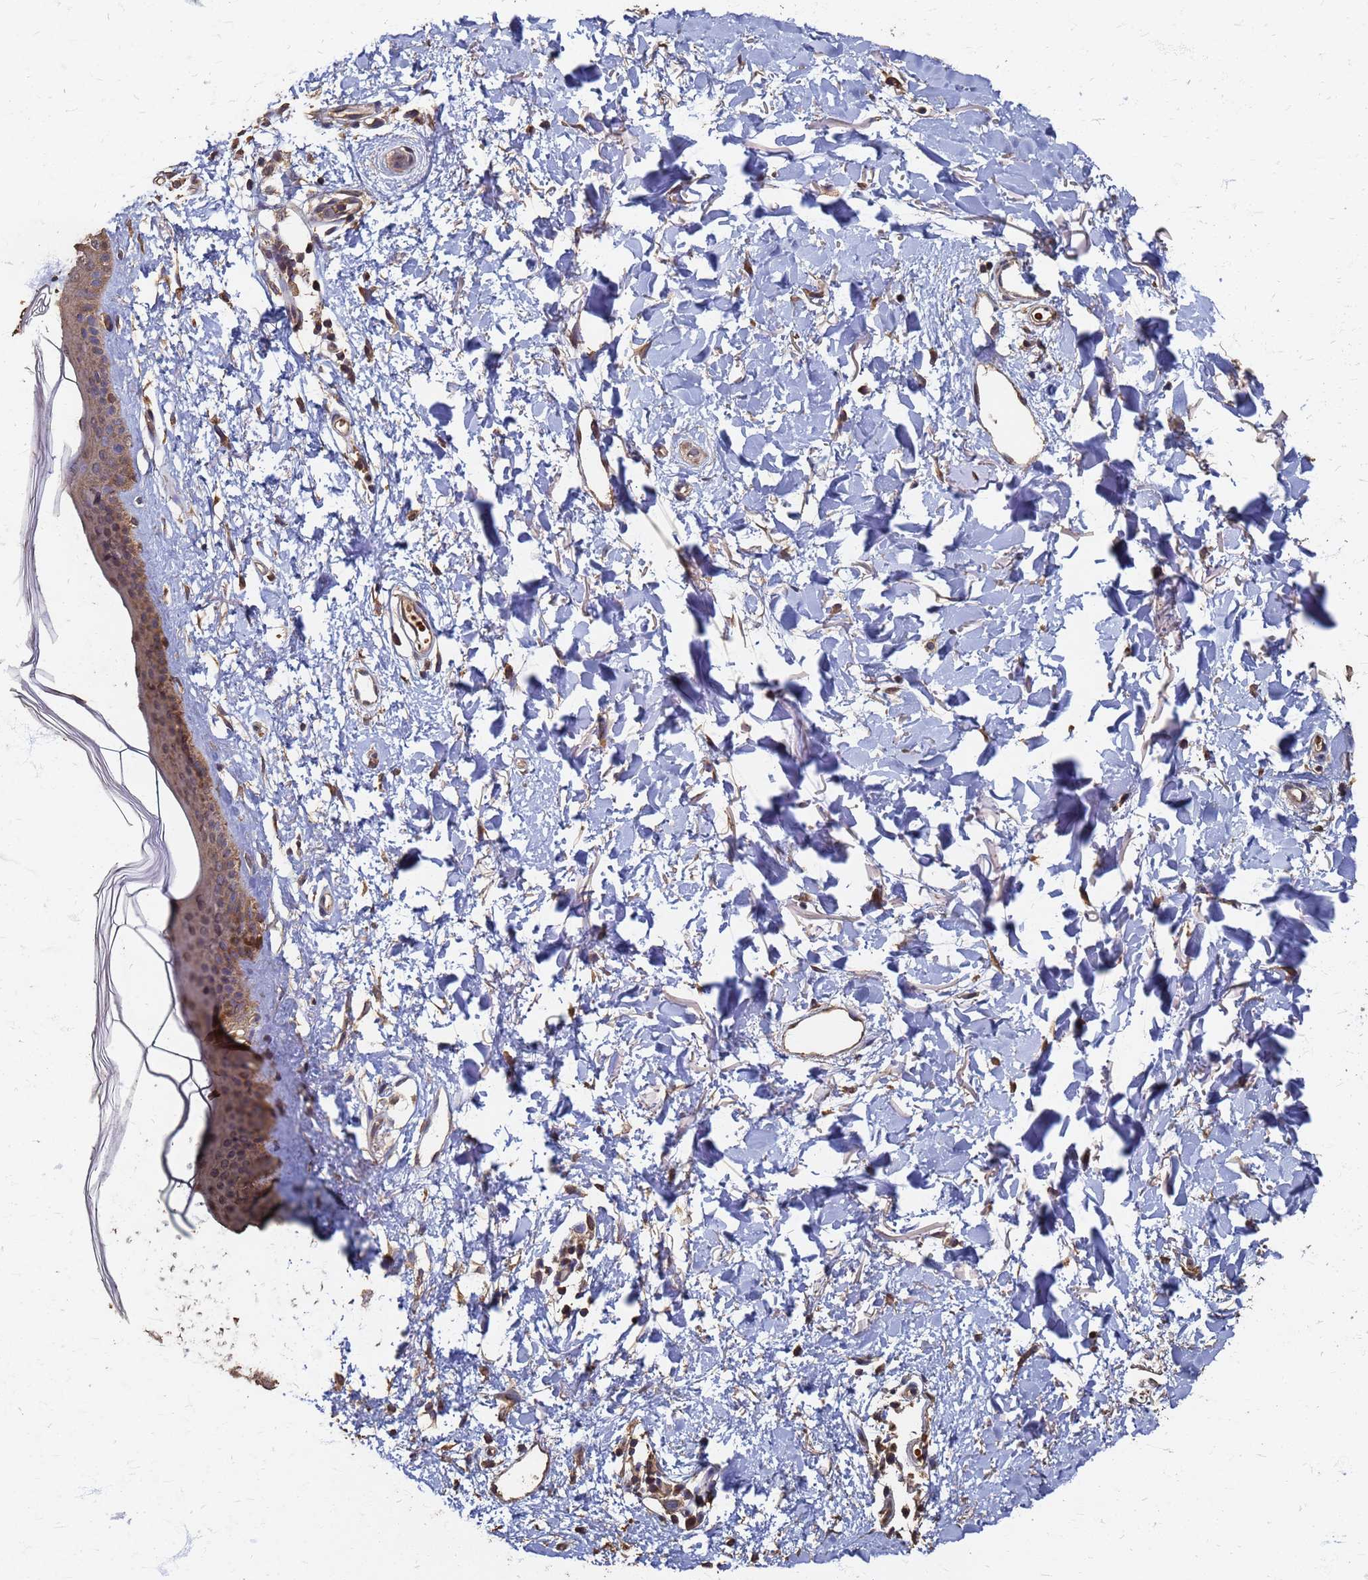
{"staining": {"intensity": "moderate", "quantity": ">75%", "location": "cytoplasmic/membranous"}, "tissue": "skin", "cell_type": "Fibroblasts", "image_type": "normal", "snomed": [{"axis": "morphology", "description": "Normal tissue, NOS"}, {"axis": "topography", "description": "Skin"}], "caption": "The photomicrograph demonstrates staining of normal skin, revealing moderate cytoplasmic/membranous protein staining (brown color) within fibroblasts. (DAB IHC, brown staining for protein, blue staining for nuclei).", "gene": "DPH5", "patient": {"sex": "female", "age": 58}}